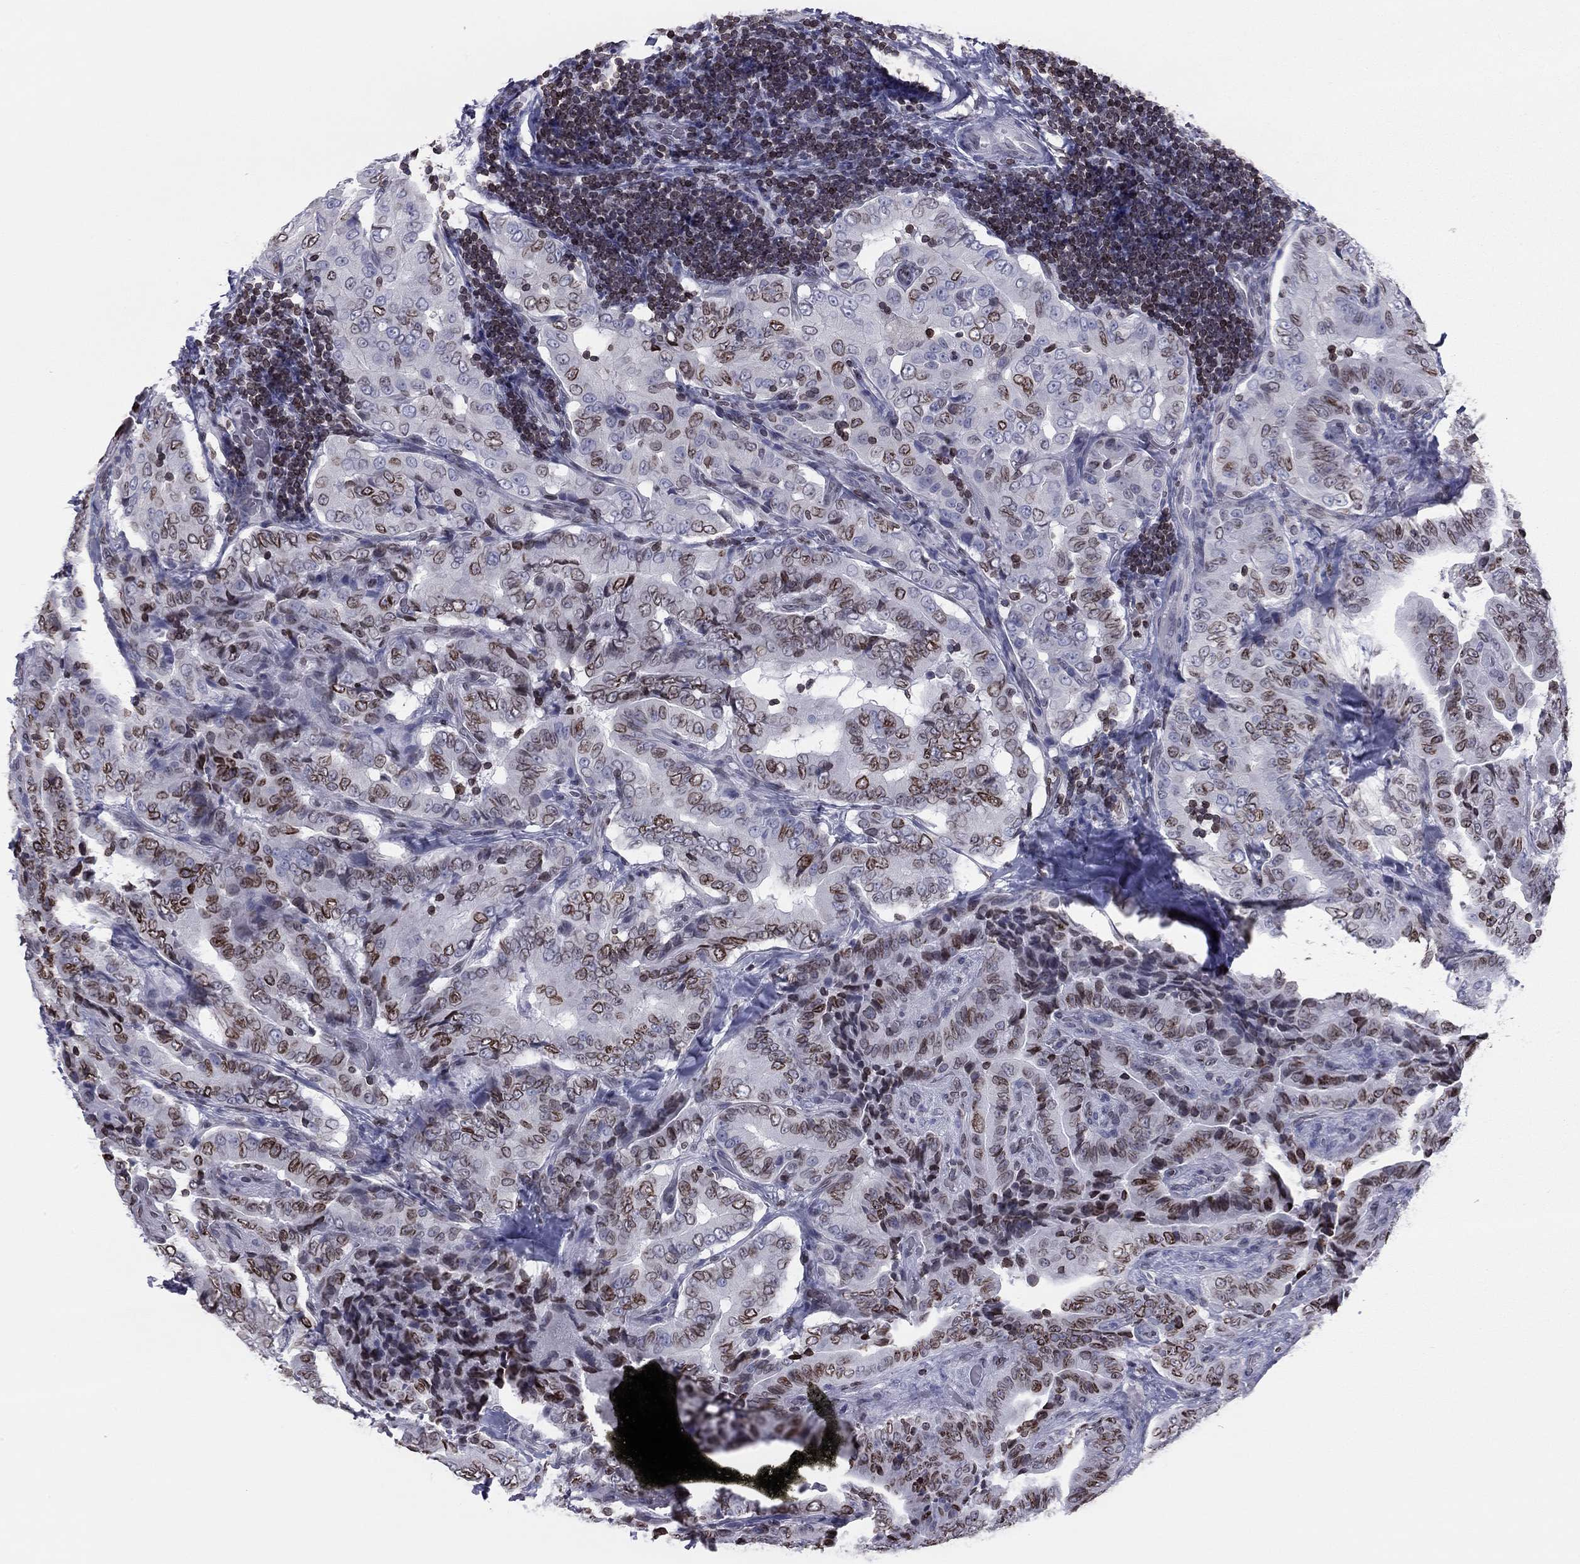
{"staining": {"intensity": "moderate", "quantity": "25%-75%", "location": "cytoplasmic/membranous,nuclear"}, "tissue": "thyroid cancer", "cell_type": "Tumor cells", "image_type": "cancer", "snomed": [{"axis": "morphology", "description": "Papillary adenocarcinoma, NOS"}, {"axis": "topography", "description": "Thyroid gland"}], "caption": "Protein expression by immunohistochemistry (IHC) displays moderate cytoplasmic/membranous and nuclear expression in approximately 25%-75% of tumor cells in thyroid cancer (papillary adenocarcinoma).", "gene": "ESPL1", "patient": {"sex": "male", "age": 61}}